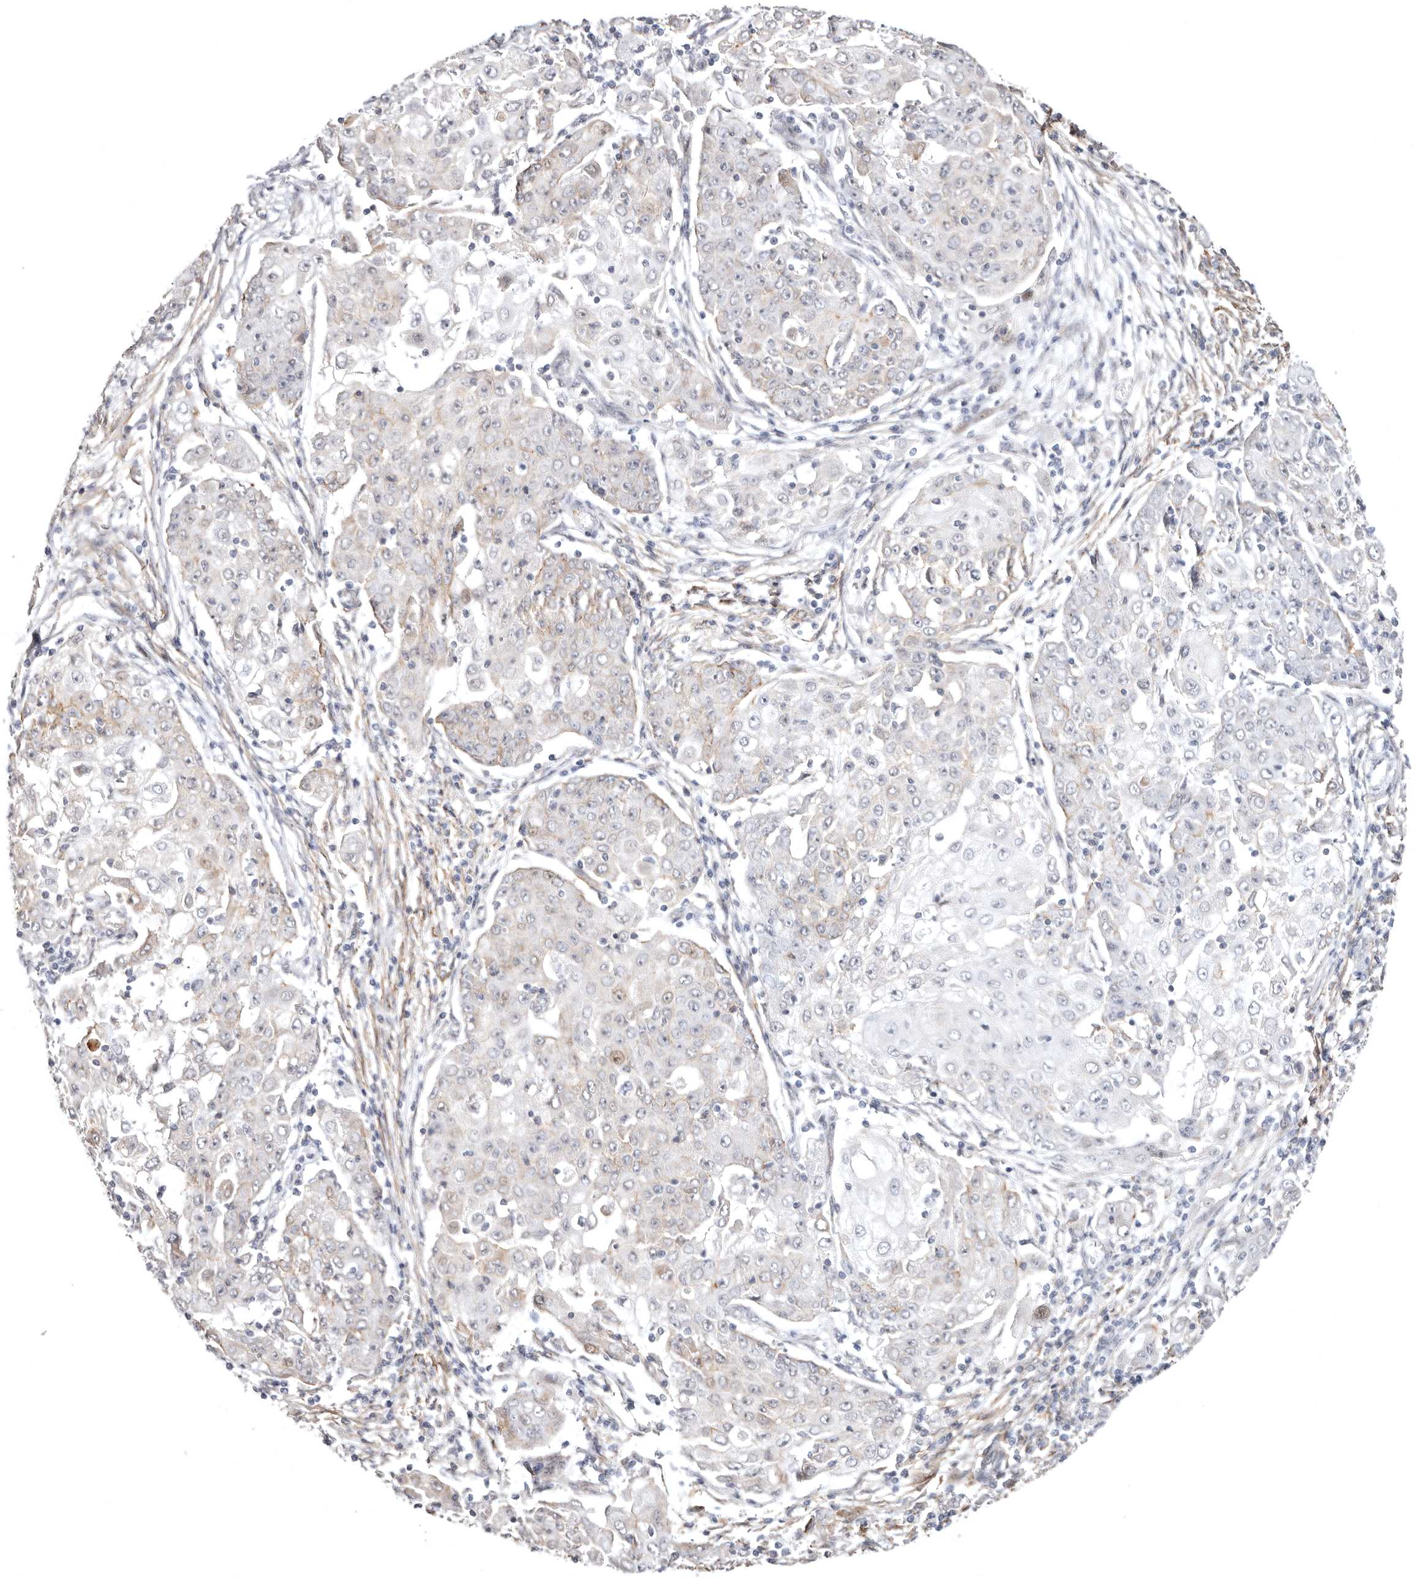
{"staining": {"intensity": "negative", "quantity": "none", "location": "none"}, "tissue": "ovarian cancer", "cell_type": "Tumor cells", "image_type": "cancer", "snomed": [{"axis": "morphology", "description": "Carcinoma, endometroid"}, {"axis": "topography", "description": "Ovary"}], "caption": "Ovarian cancer was stained to show a protein in brown. There is no significant expression in tumor cells.", "gene": "SZT2", "patient": {"sex": "female", "age": 42}}